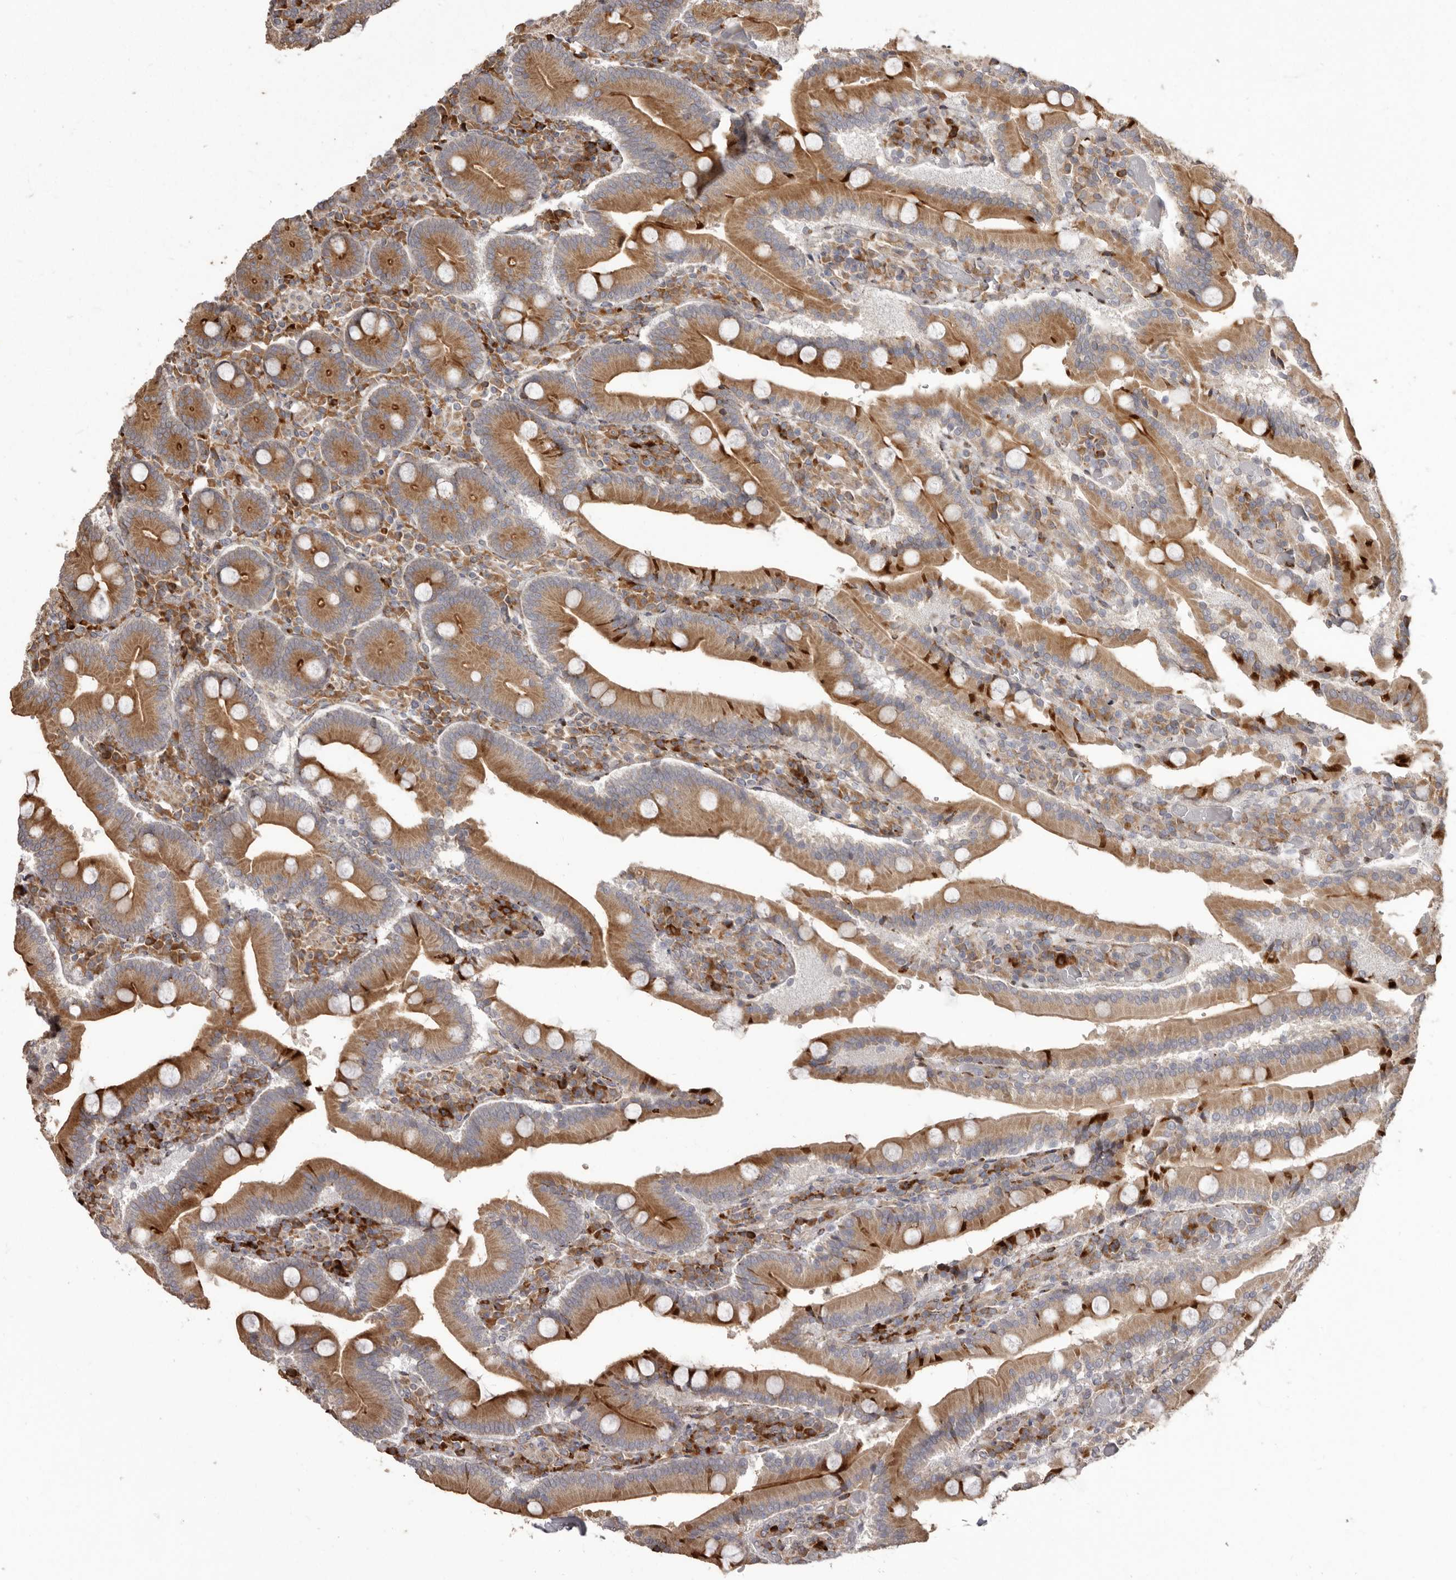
{"staining": {"intensity": "strong", "quantity": ">75%", "location": "cytoplasmic/membranous"}, "tissue": "duodenum", "cell_type": "Glandular cells", "image_type": "normal", "snomed": [{"axis": "morphology", "description": "Normal tissue, NOS"}, {"axis": "topography", "description": "Duodenum"}], "caption": "Protein staining shows strong cytoplasmic/membranous expression in about >75% of glandular cells in normal duodenum. The protein of interest is shown in brown color, while the nuclei are stained blue.", "gene": "NUP43", "patient": {"sex": "female", "age": 62}}